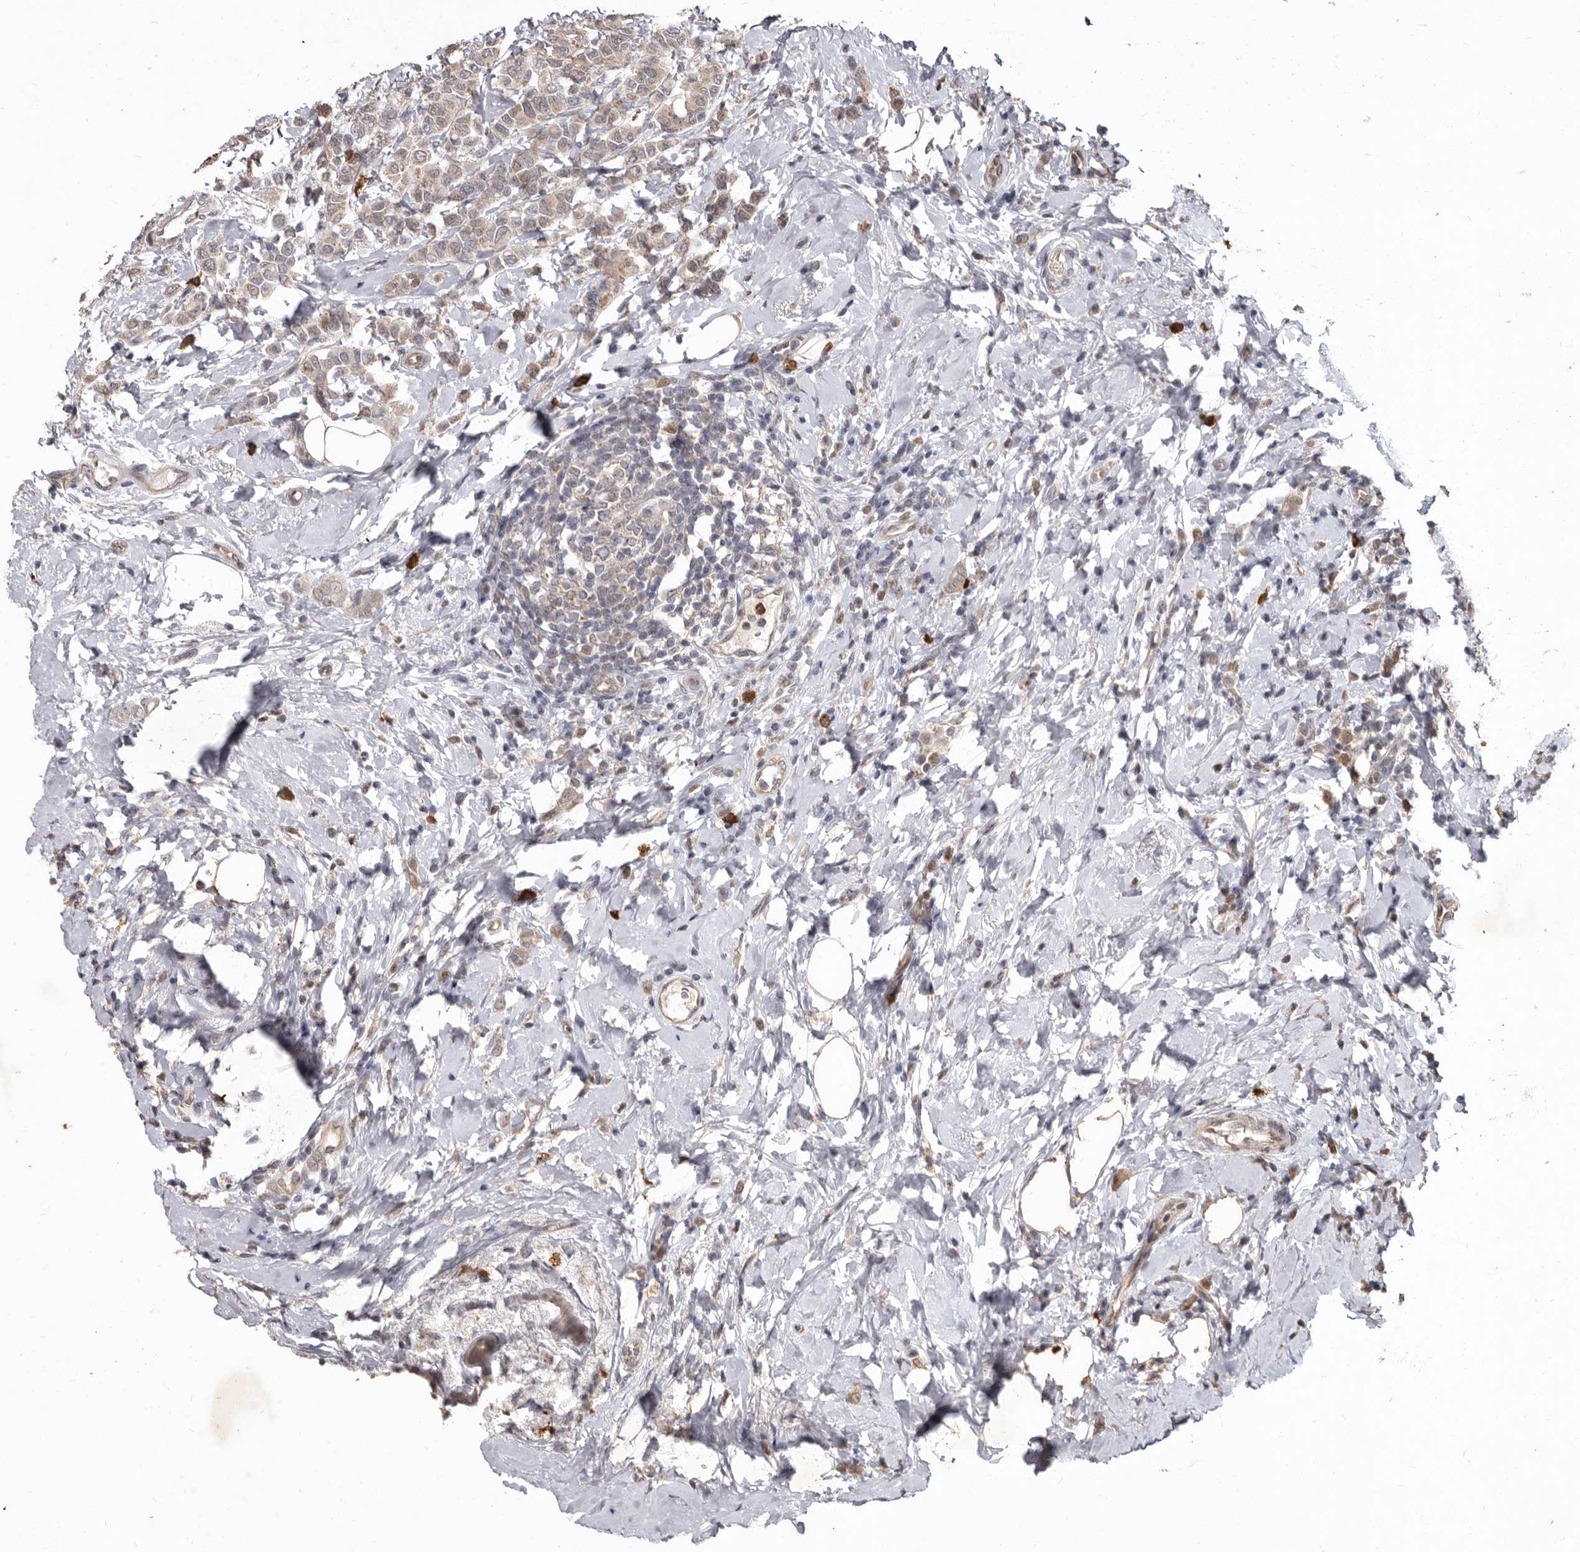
{"staining": {"intensity": "weak", "quantity": ">75%", "location": "cytoplasmic/membranous,nuclear"}, "tissue": "breast cancer", "cell_type": "Tumor cells", "image_type": "cancer", "snomed": [{"axis": "morphology", "description": "Lobular carcinoma"}, {"axis": "topography", "description": "Breast"}], "caption": "Immunohistochemistry of lobular carcinoma (breast) shows low levels of weak cytoplasmic/membranous and nuclear staining in about >75% of tumor cells. Using DAB (3,3'-diaminobenzidine) (brown) and hematoxylin (blue) stains, captured at high magnification using brightfield microscopy.", "gene": "ACLY", "patient": {"sex": "female", "age": 47}}